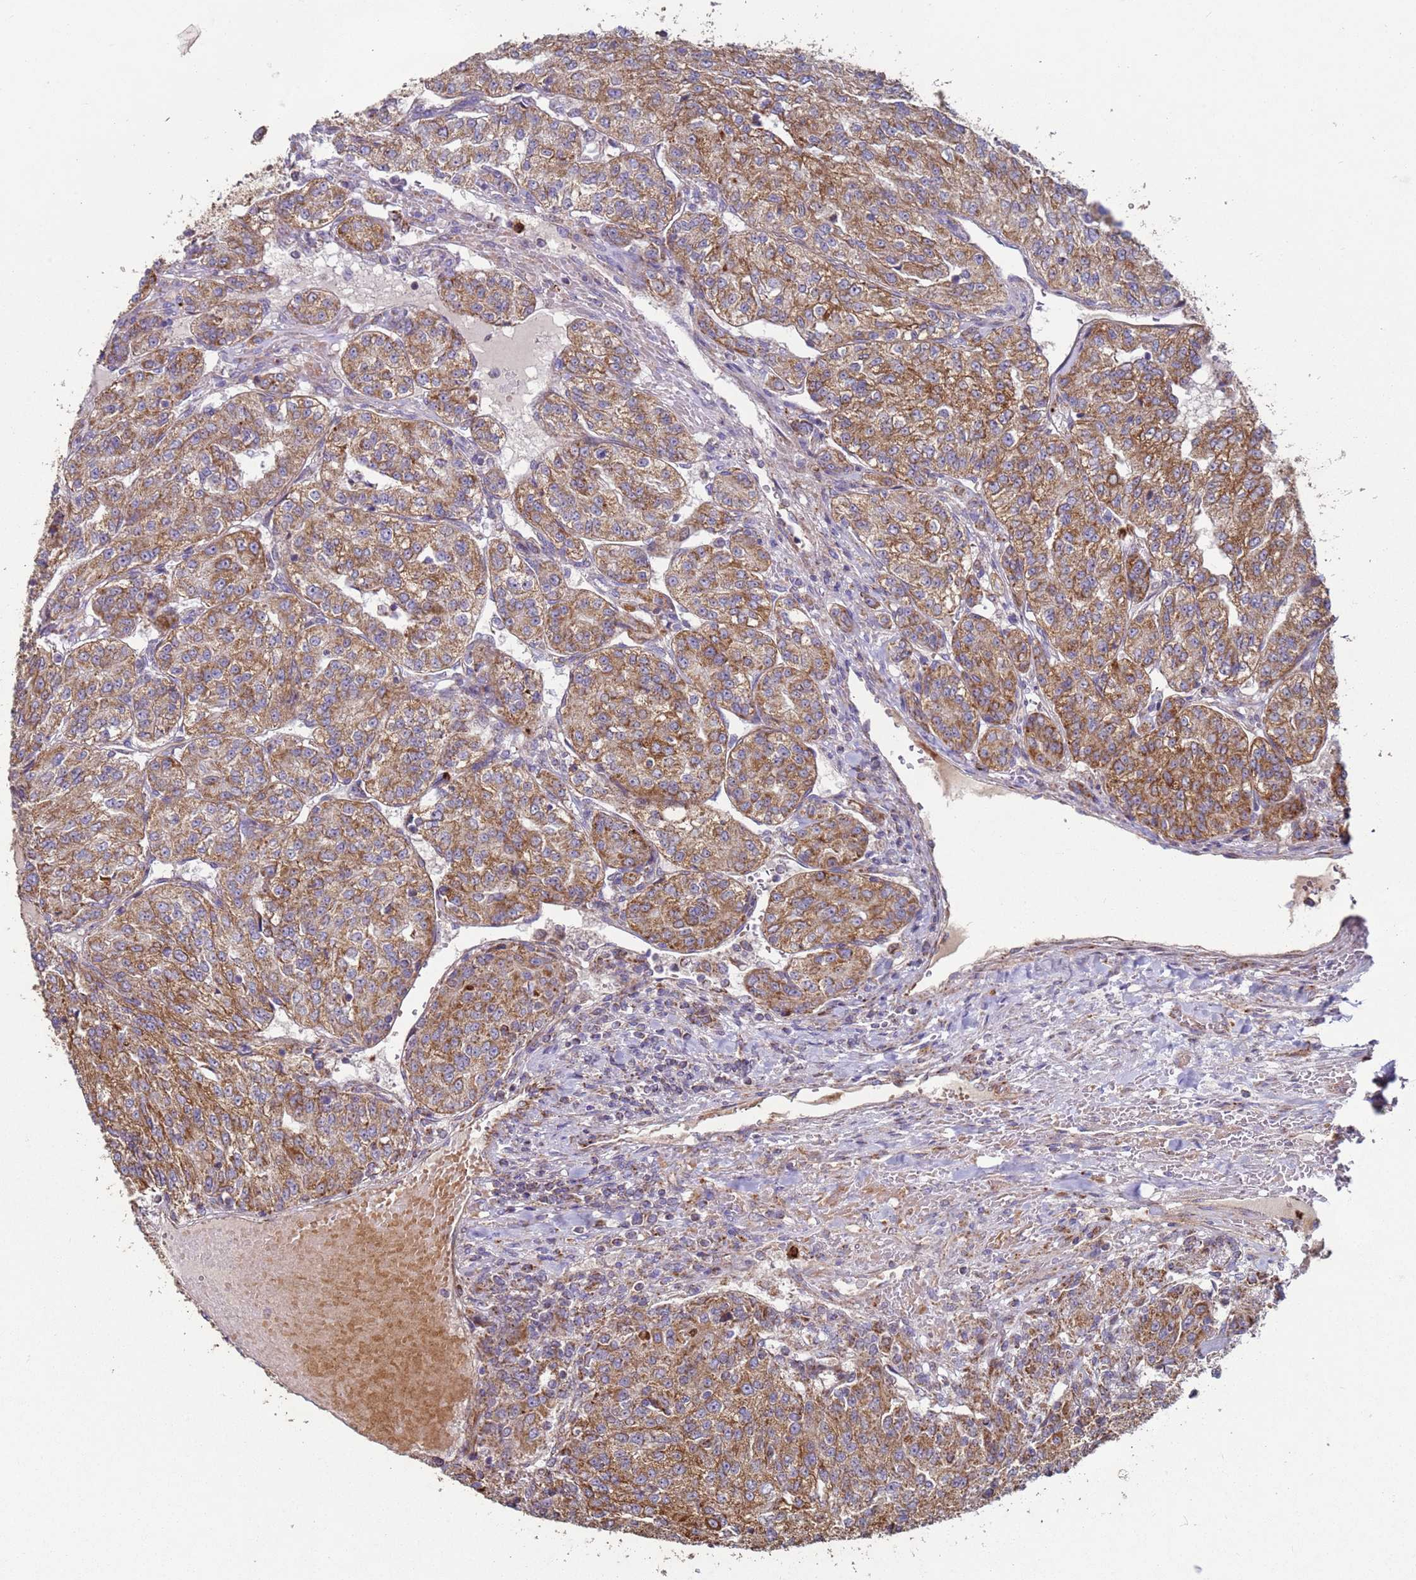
{"staining": {"intensity": "moderate", "quantity": ">75%", "location": "cytoplasmic/membranous"}, "tissue": "renal cancer", "cell_type": "Tumor cells", "image_type": "cancer", "snomed": [{"axis": "morphology", "description": "Adenocarcinoma, NOS"}, {"axis": "topography", "description": "Kidney"}], "caption": "Brown immunohistochemical staining in human renal cancer reveals moderate cytoplasmic/membranous expression in approximately >75% of tumor cells. (DAB (3,3'-diaminobenzidine) IHC, brown staining for protein, blue staining for nuclei).", "gene": "FBXO33", "patient": {"sex": "female", "age": 63}}